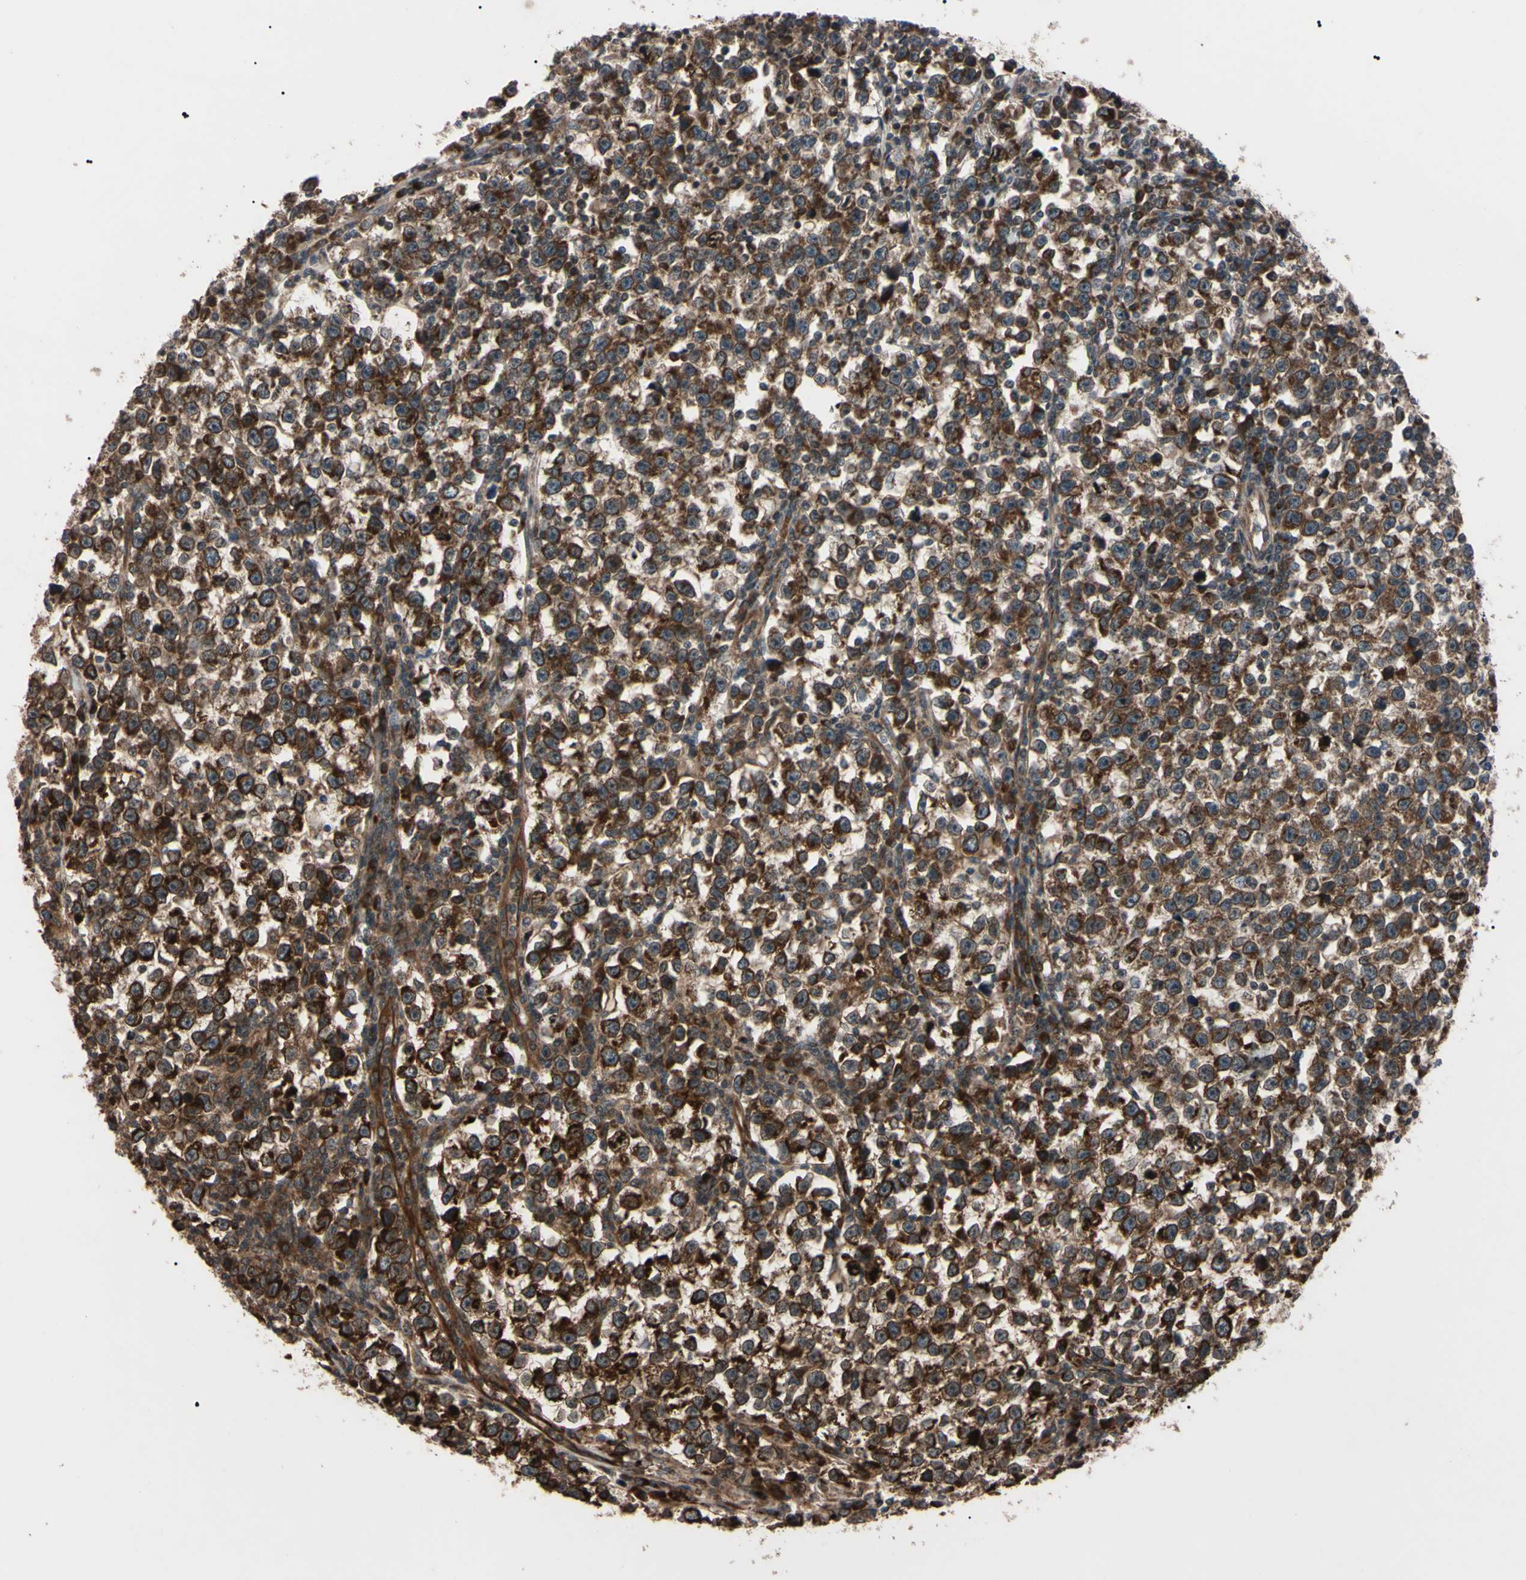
{"staining": {"intensity": "strong", "quantity": ">75%", "location": "cytoplasmic/membranous"}, "tissue": "testis cancer", "cell_type": "Tumor cells", "image_type": "cancer", "snomed": [{"axis": "morphology", "description": "Seminoma, NOS"}, {"axis": "topography", "description": "Testis"}], "caption": "This photomicrograph exhibits immunohistochemistry staining of human testis cancer, with high strong cytoplasmic/membranous staining in about >75% of tumor cells.", "gene": "GUCY1B1", "patient": {"sex": "male", "age": 43}}